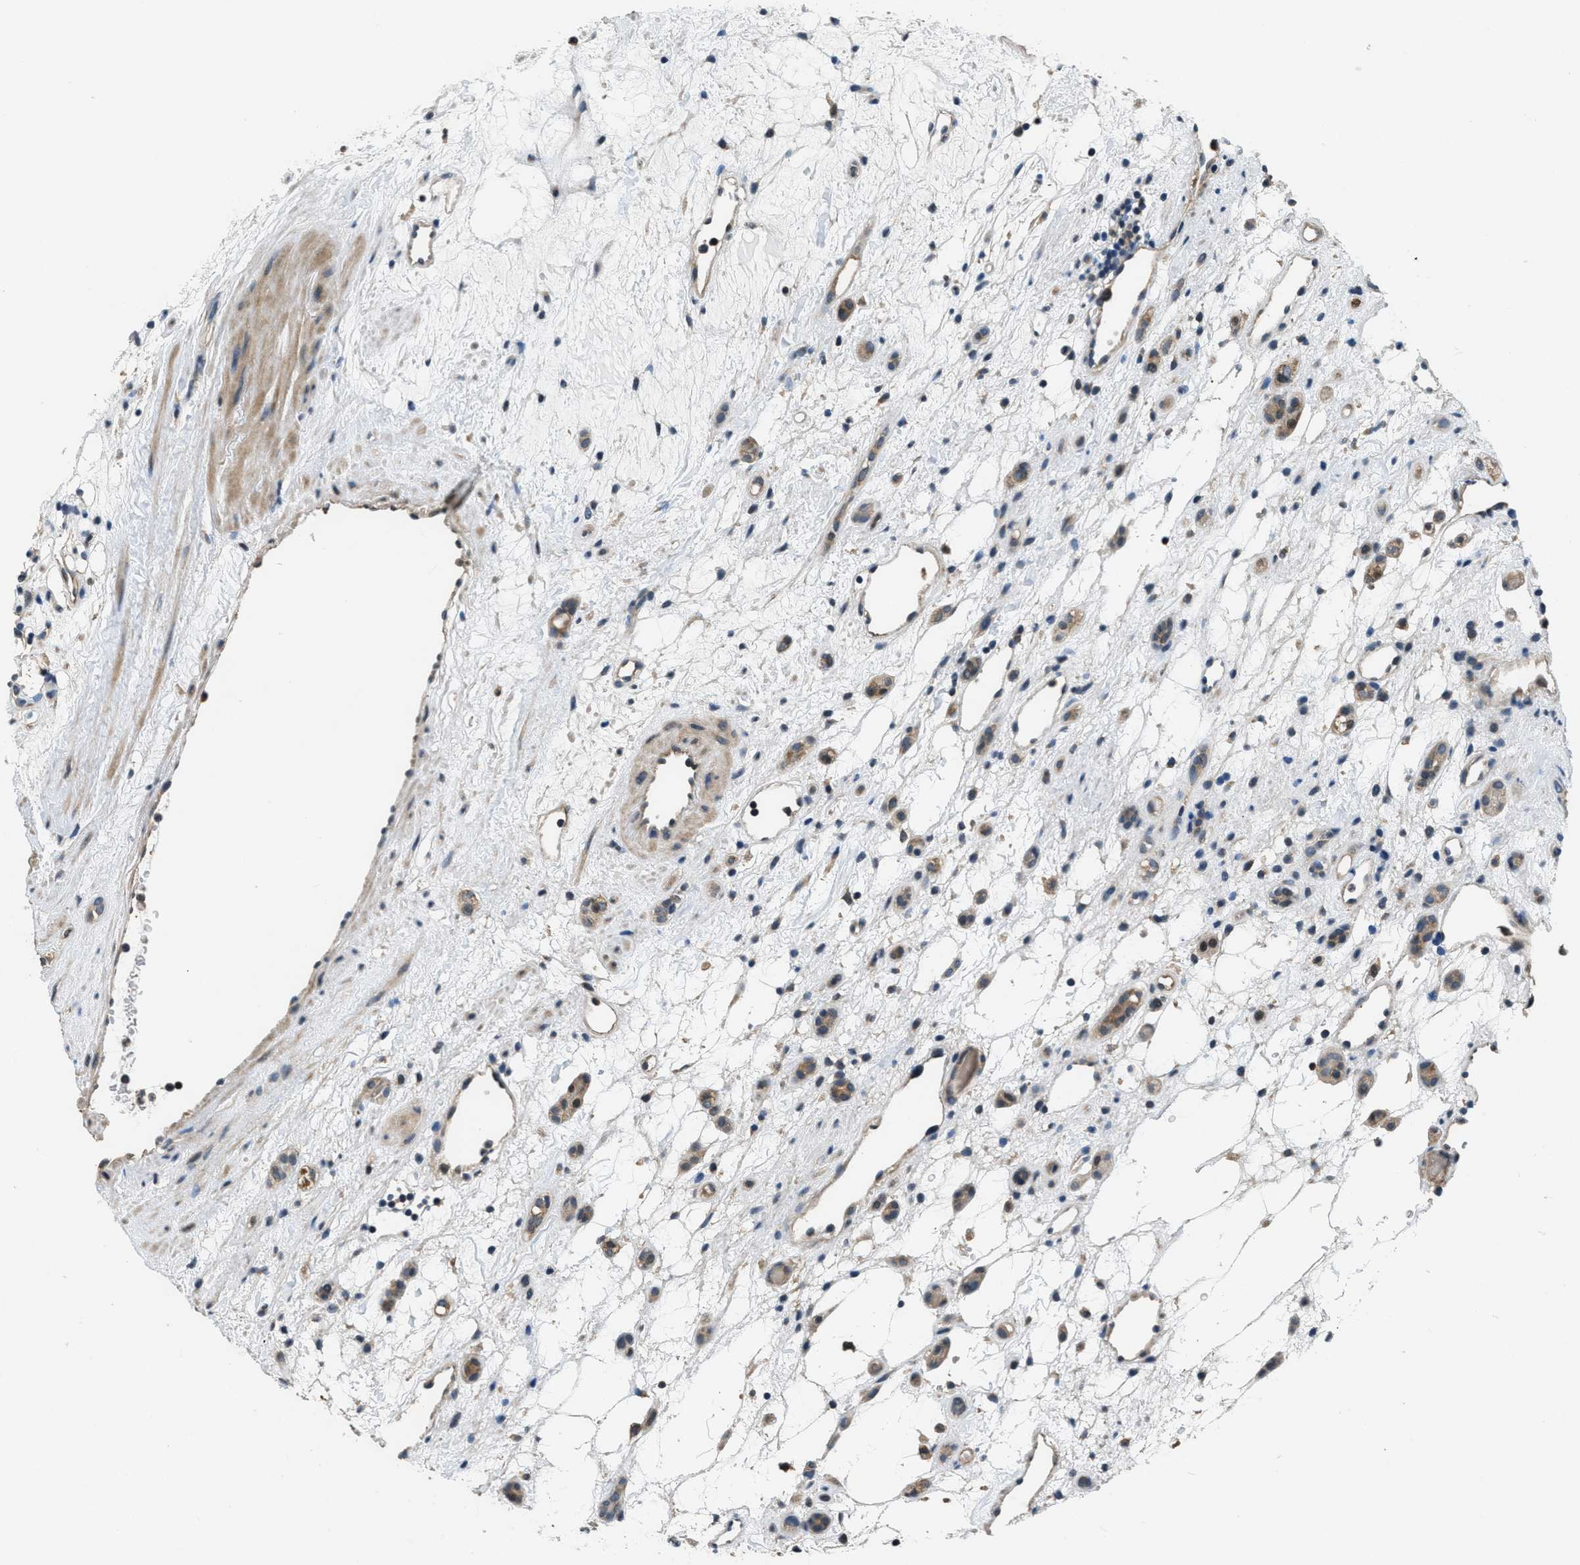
{"staining": {"intensity": "moderate", "quantity": "25%-75%", "location": "cytoplasmic/membranous,nuclear"}, "tissue": "renal cancer", "cell_type": "Tumor cells", "image_type": "cancer", "snomed": [{"axis": "morphology", "description": "Adenocarcinoma, NOS"}, {"axis": "topography", "description": "Kidney"}], "caption": "Protein expression analysis of renal adenocarcinoma exhibits moderate cytoplasmic/membranous and nuclear staining in approximately 25%-75% of tumor cells. The protein of interest is stained brown, and the nuclei are stained in blue (DAB IHC with brightfield microscopy, high magnification).", "gene": "NAT1", "patient": {"sex": "female", "age": 60}}